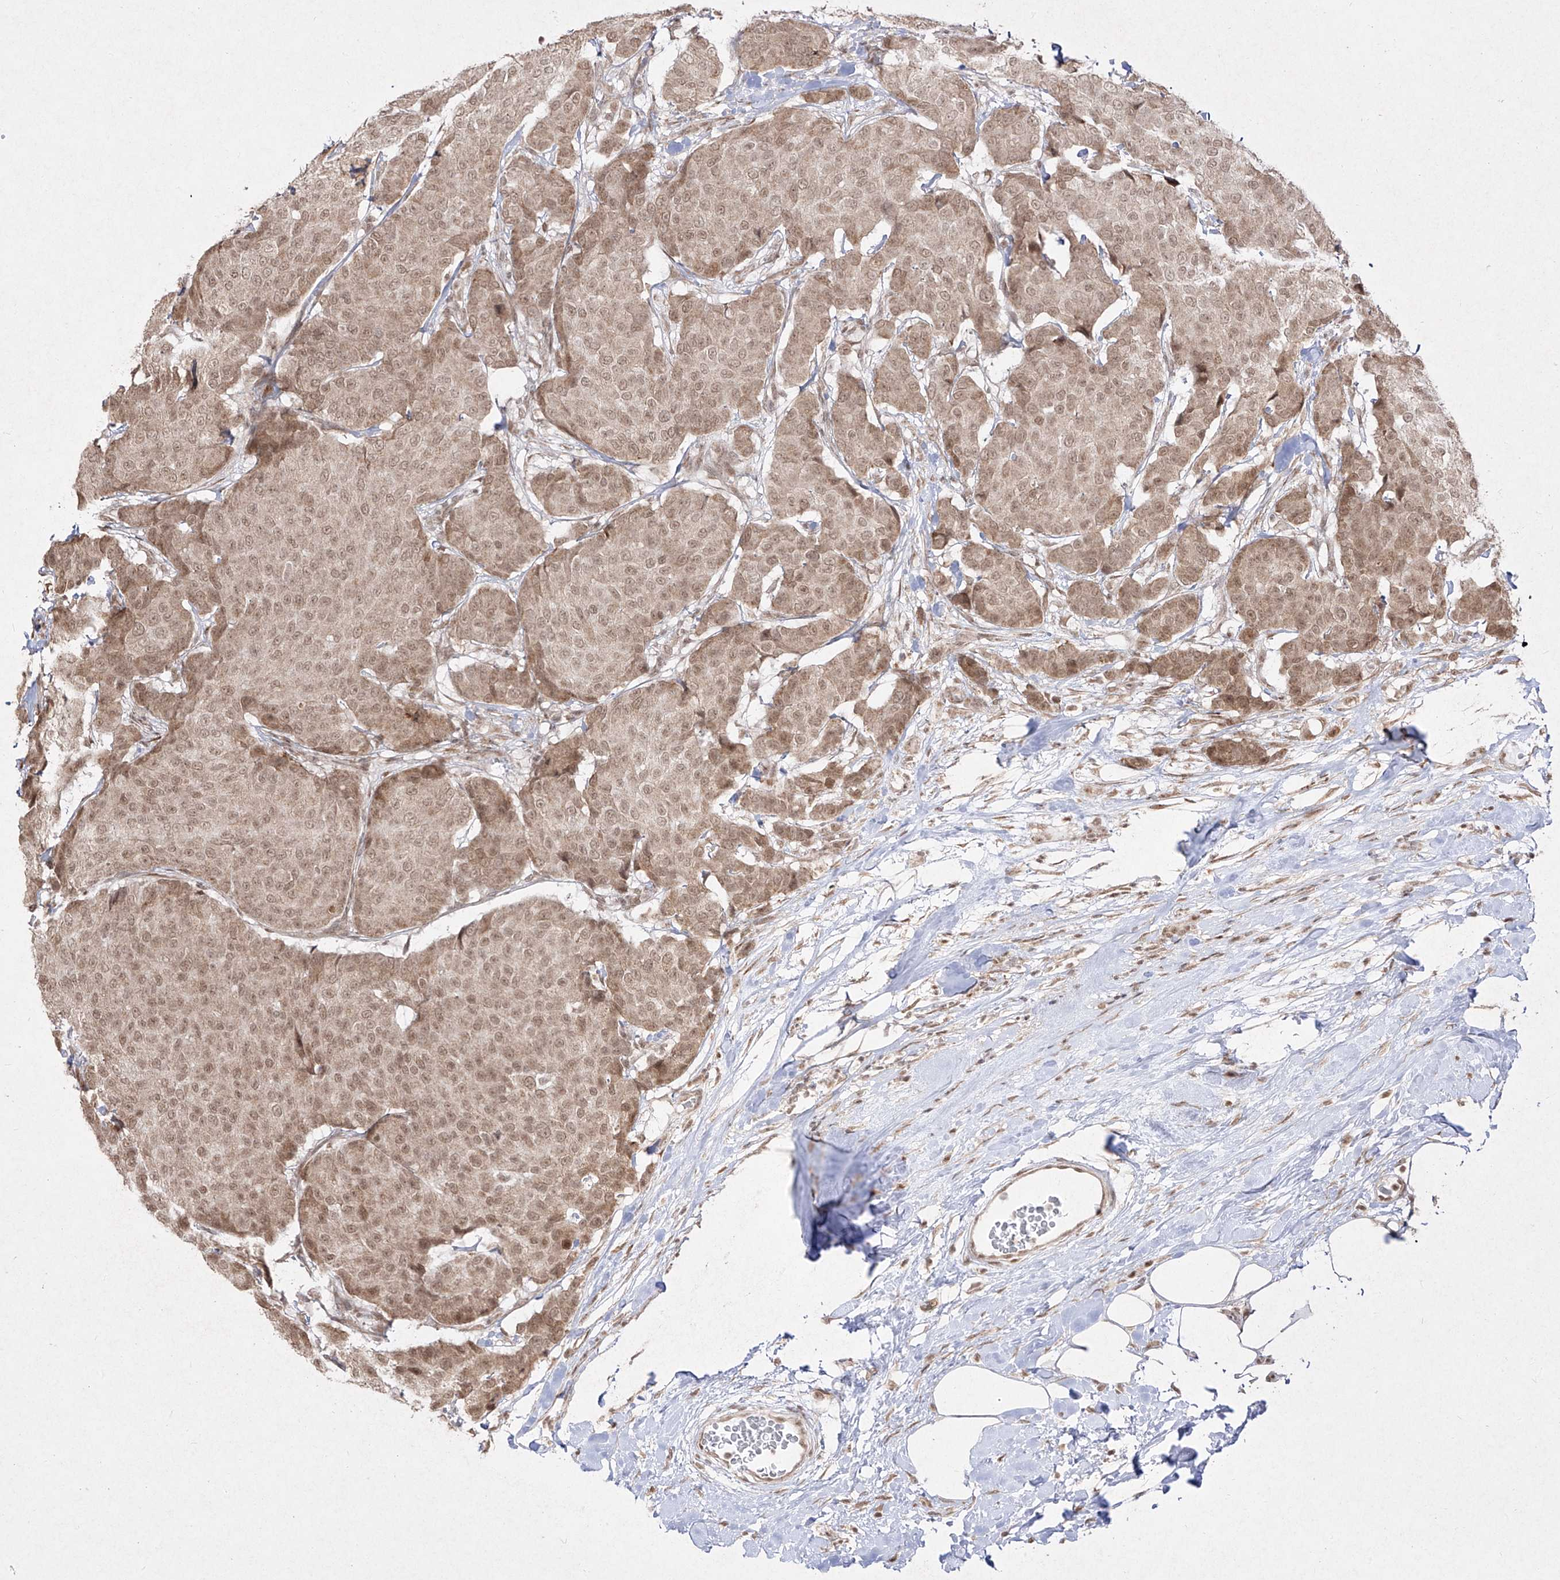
{"staining": {"intensity": "moderate", "quantity": ">75%", "location": "nuclear"}, "tissue": "breast cancer", "cell_type": "Tumor cells", "image_type": "cancer", "snomed": [{"axis": "morphology", "description": "Duct carcinoma"}, {"axis": "topography", "description": "Breast"}], "caption": "Immunohistochemical staining of intraductal carcinoma (breast) shows medium levels of moderate nuclear positivity in approximately >75% of tumor cells.", "gene": "SNRNP27", "patient": {"sex": "female", "age": 75}}